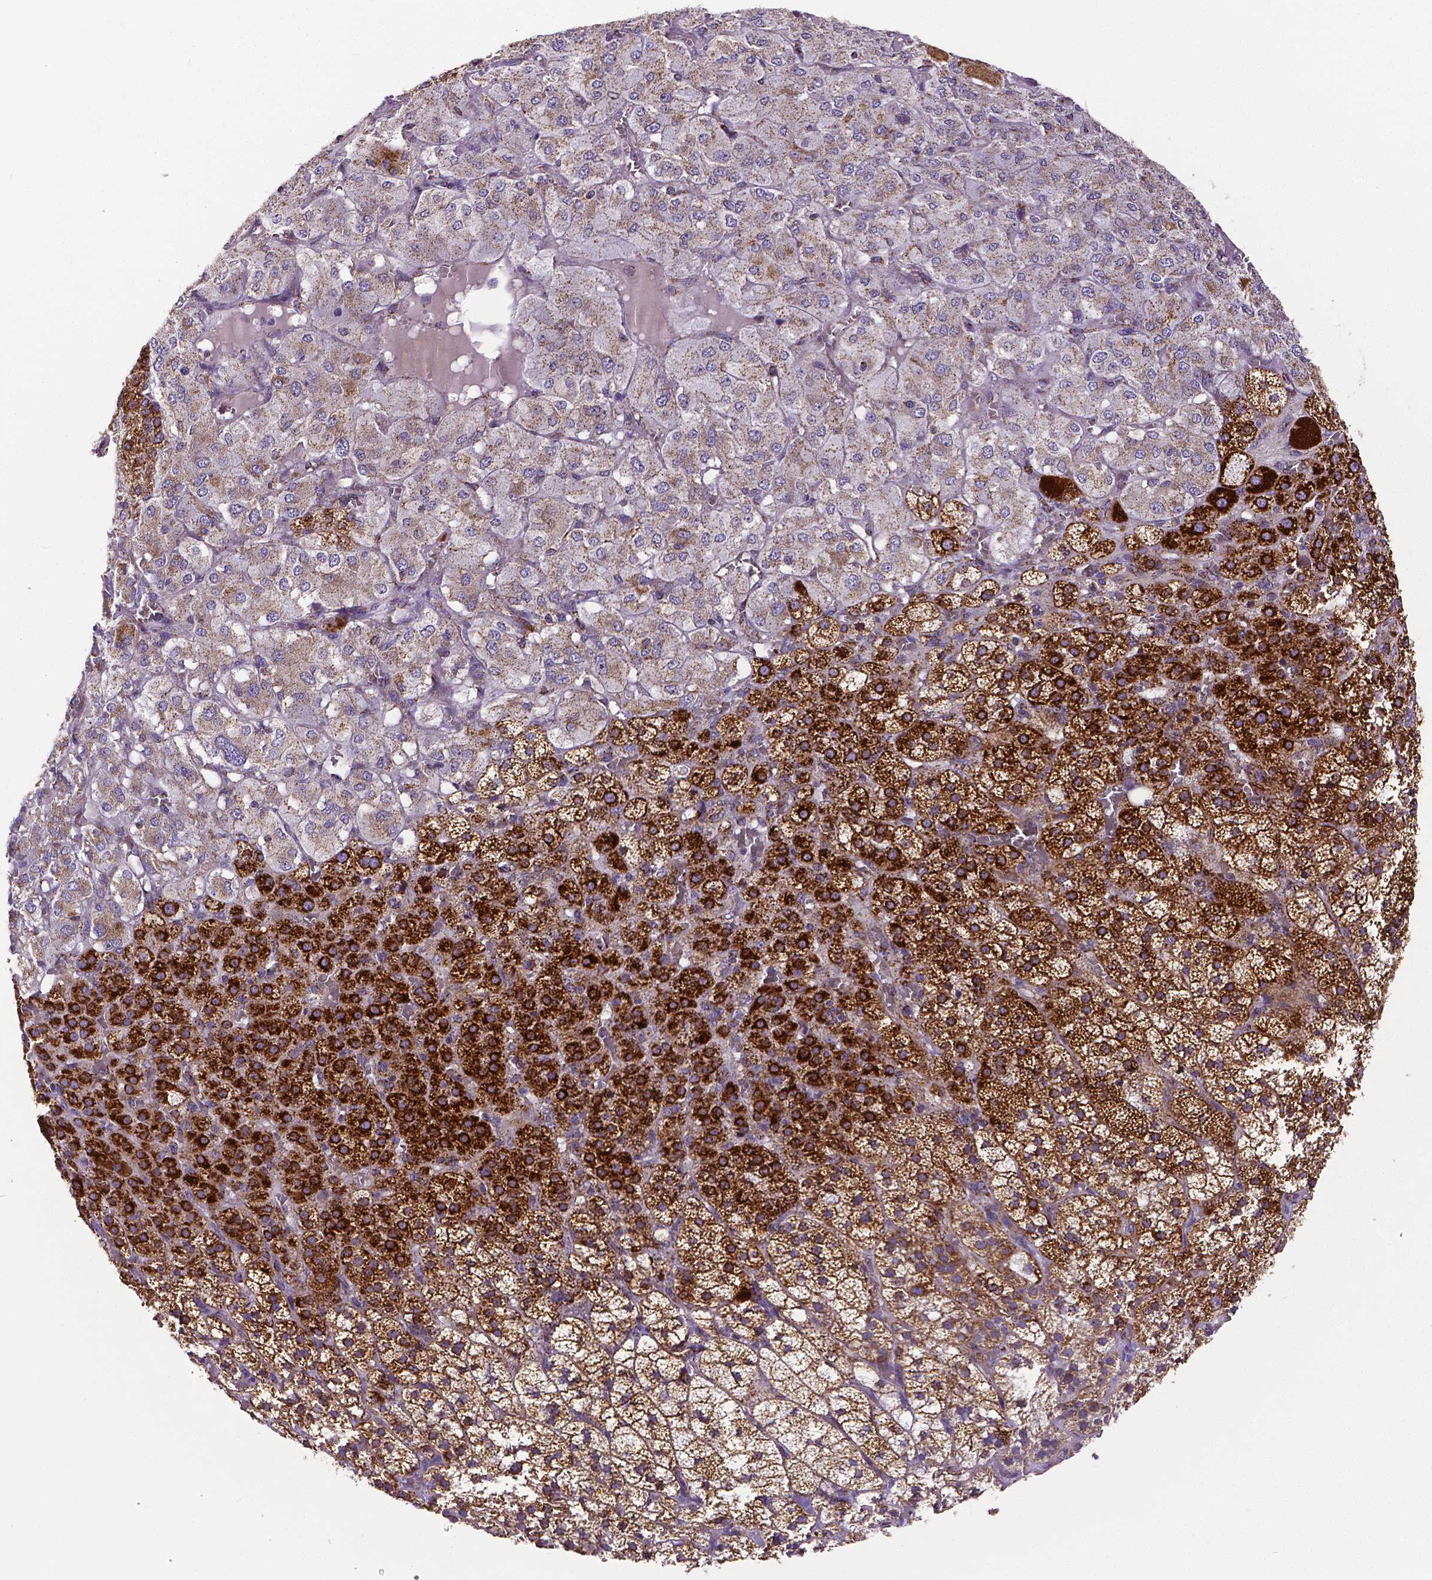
{"staining": {"intensity": "strong", "quantity": "25%-75%", "location": "cytoplasmic/membranous"}, "tissue": "adrenal gland", "cell_type": "Glandular cells", "image_type": "normal", "snomed": [{"axis": "morphology", "description": "Normal tissue, NOS"}, {"axis": "topography", "description": "Adrenal gland"}], "caption": "Approximately 25%-75% of glandular cells in benign human adrenal gland exhibit strong cytoplasmic/membranous protein staining as visualized by brown immunohistochemical staining.", "gene": "MACC1", "patient": {"sex": "female", "age": 60}}